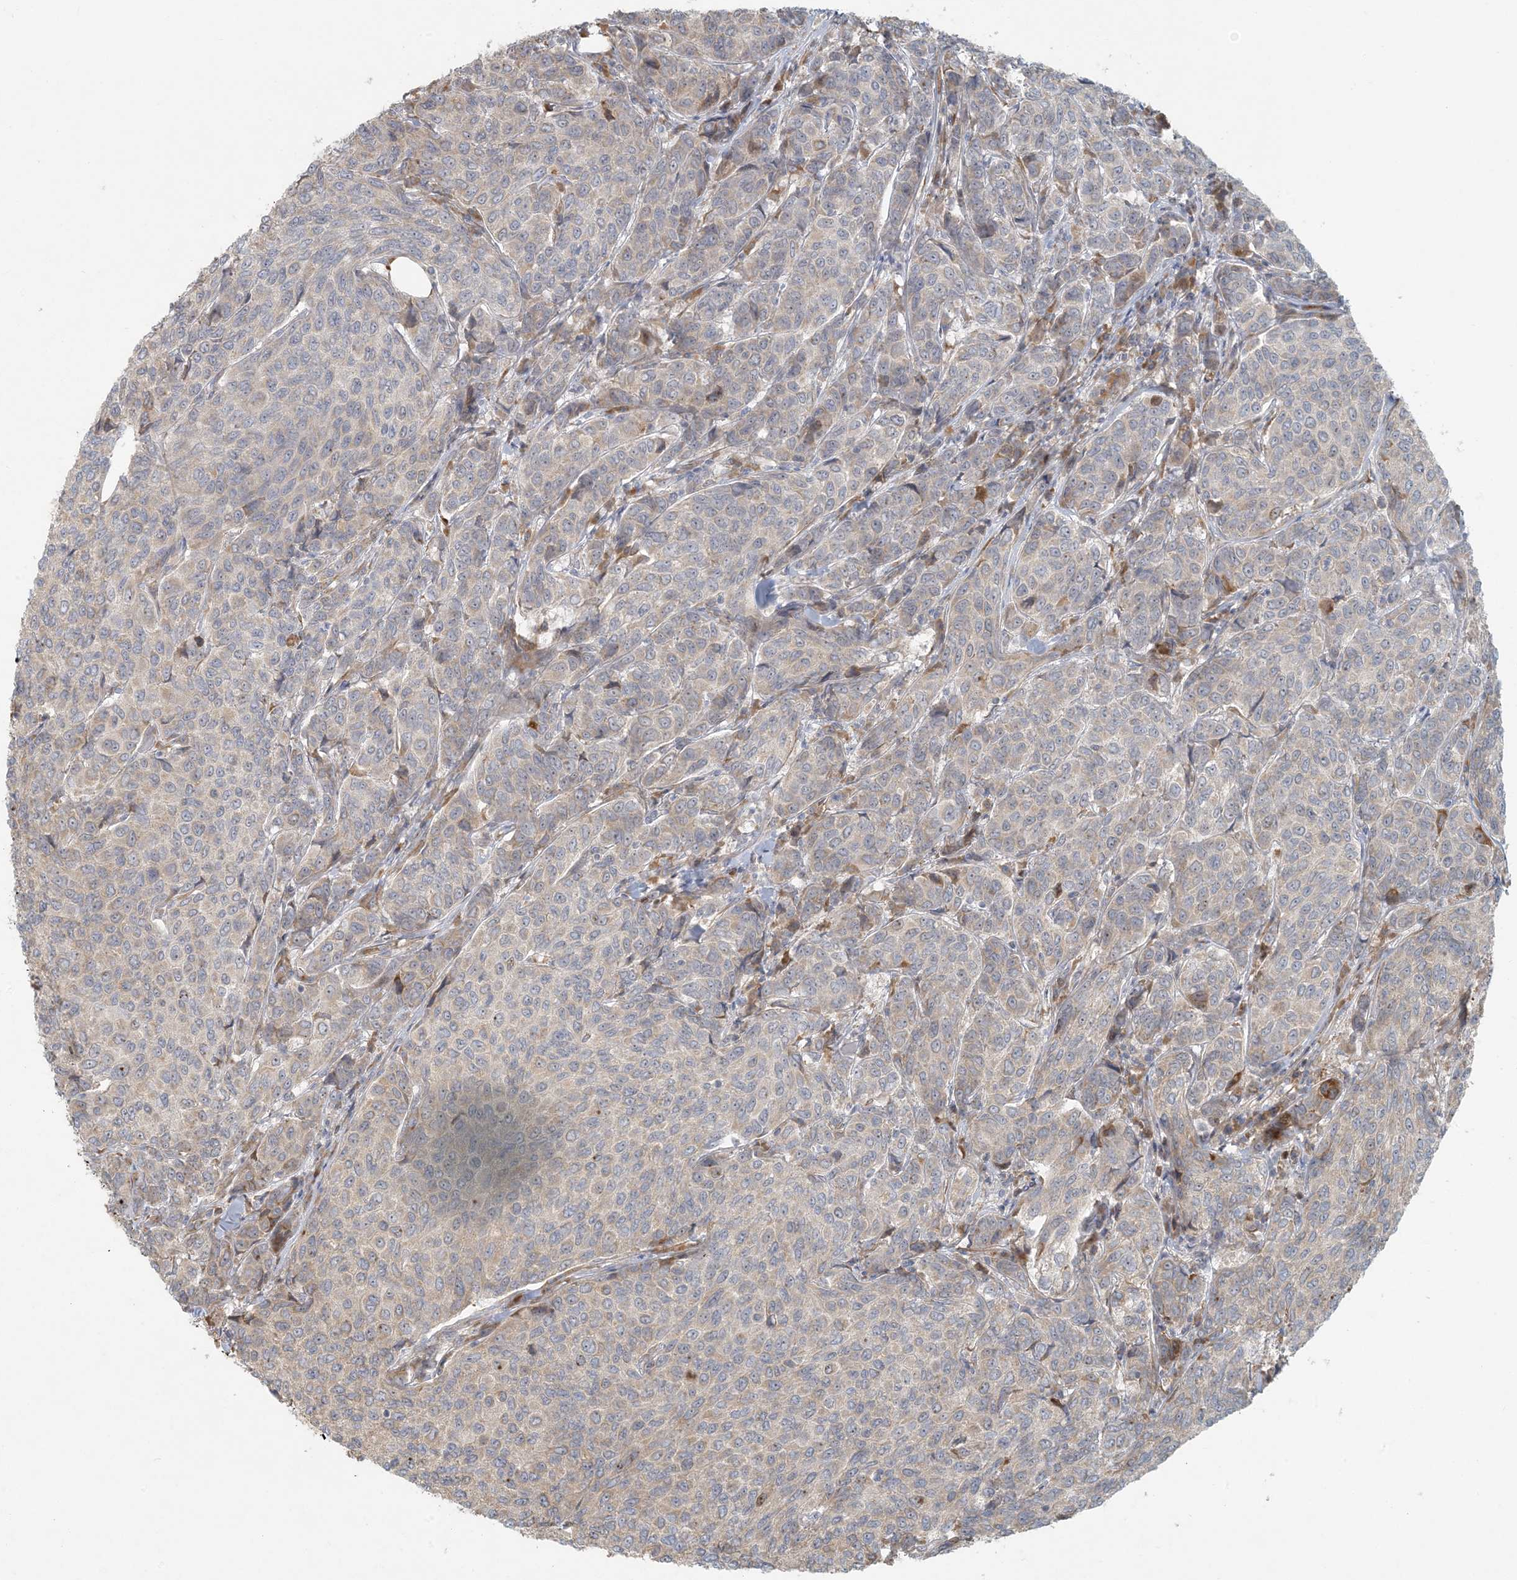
{"staining": {"intensity": "weak", "quantity": "25%-75%", "location": "cytoplasmic/membranous"}, "tissue": "breast cancer", "cell_type": "Tumor cells", "image_type": "cancer", "snomed": [{"axis": "morphology", "description": "Duct carcinoma"}, {"axis": "topography", "description": "Breast"}], "caption": "IHC histopathology image of breast cancer (intraductal carcinoma) stained for a protein (brown), which displays low levels of weak cytoplasmic/membranous positivity in about 25%-75% of tumor cells.", "gene": "HACL1", "patient": {"sex": "female", "age": 55}}